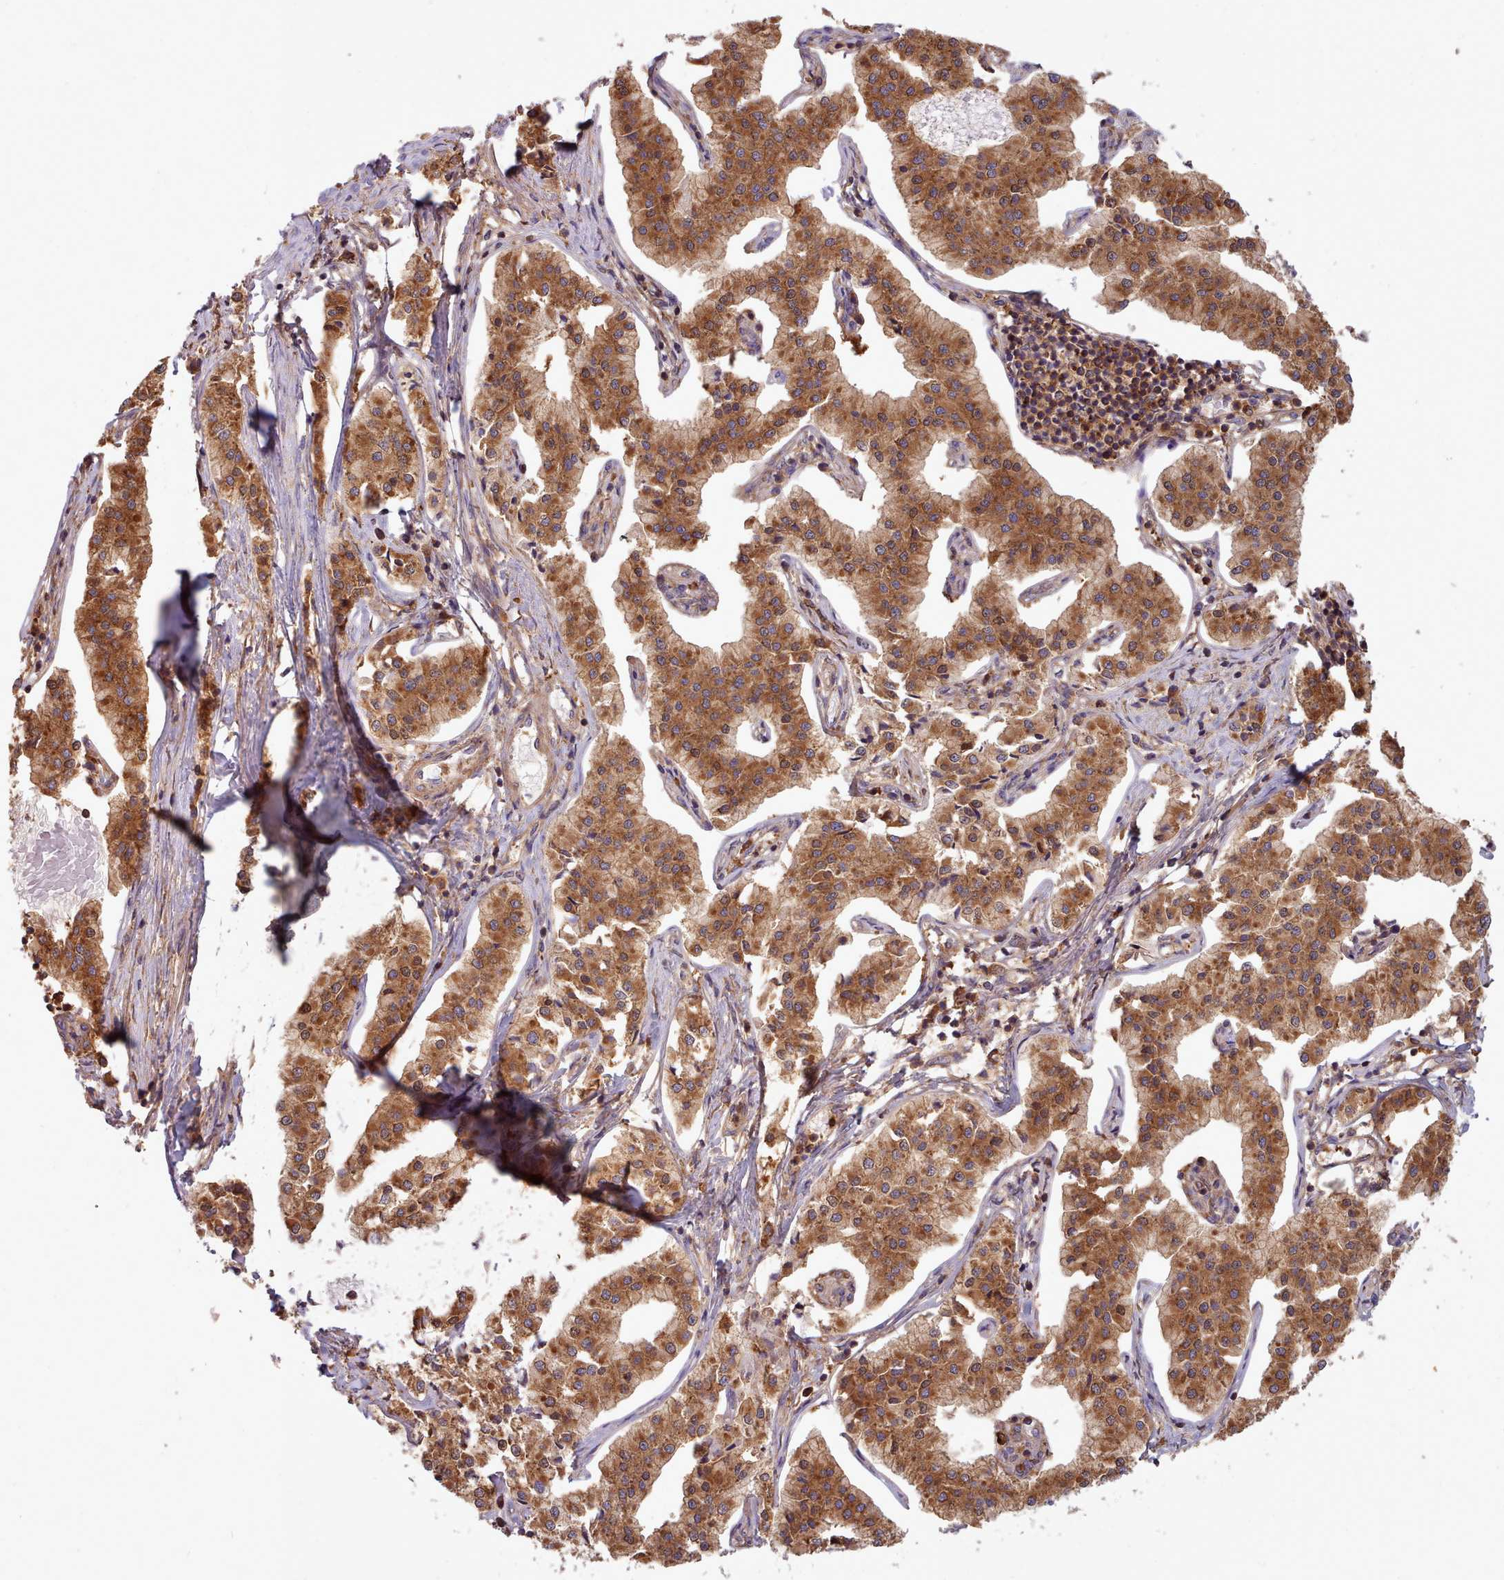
{"staining": {"intensity": "moderate", "quantity": ">75%", "location": "cytoplasmic/membranous"}, "tissue": "pancreatic cancer", "cell_type": "Tumor cells", "image_type": "cancer", "snomed": [{"axis": "morphology", "description": "Adenocarcinoma, NOS"}, {"axis": "topography", "description": "Pancreas"}], "caption": "Brown immunohistochemical staining in human pancreatic adenocarcinoma shows moderate cytoplasmic/membranous staining in about >75% of tumor cells.", "gene": "SLC4A9", "patient": {"sex": "female", "age": 50}}